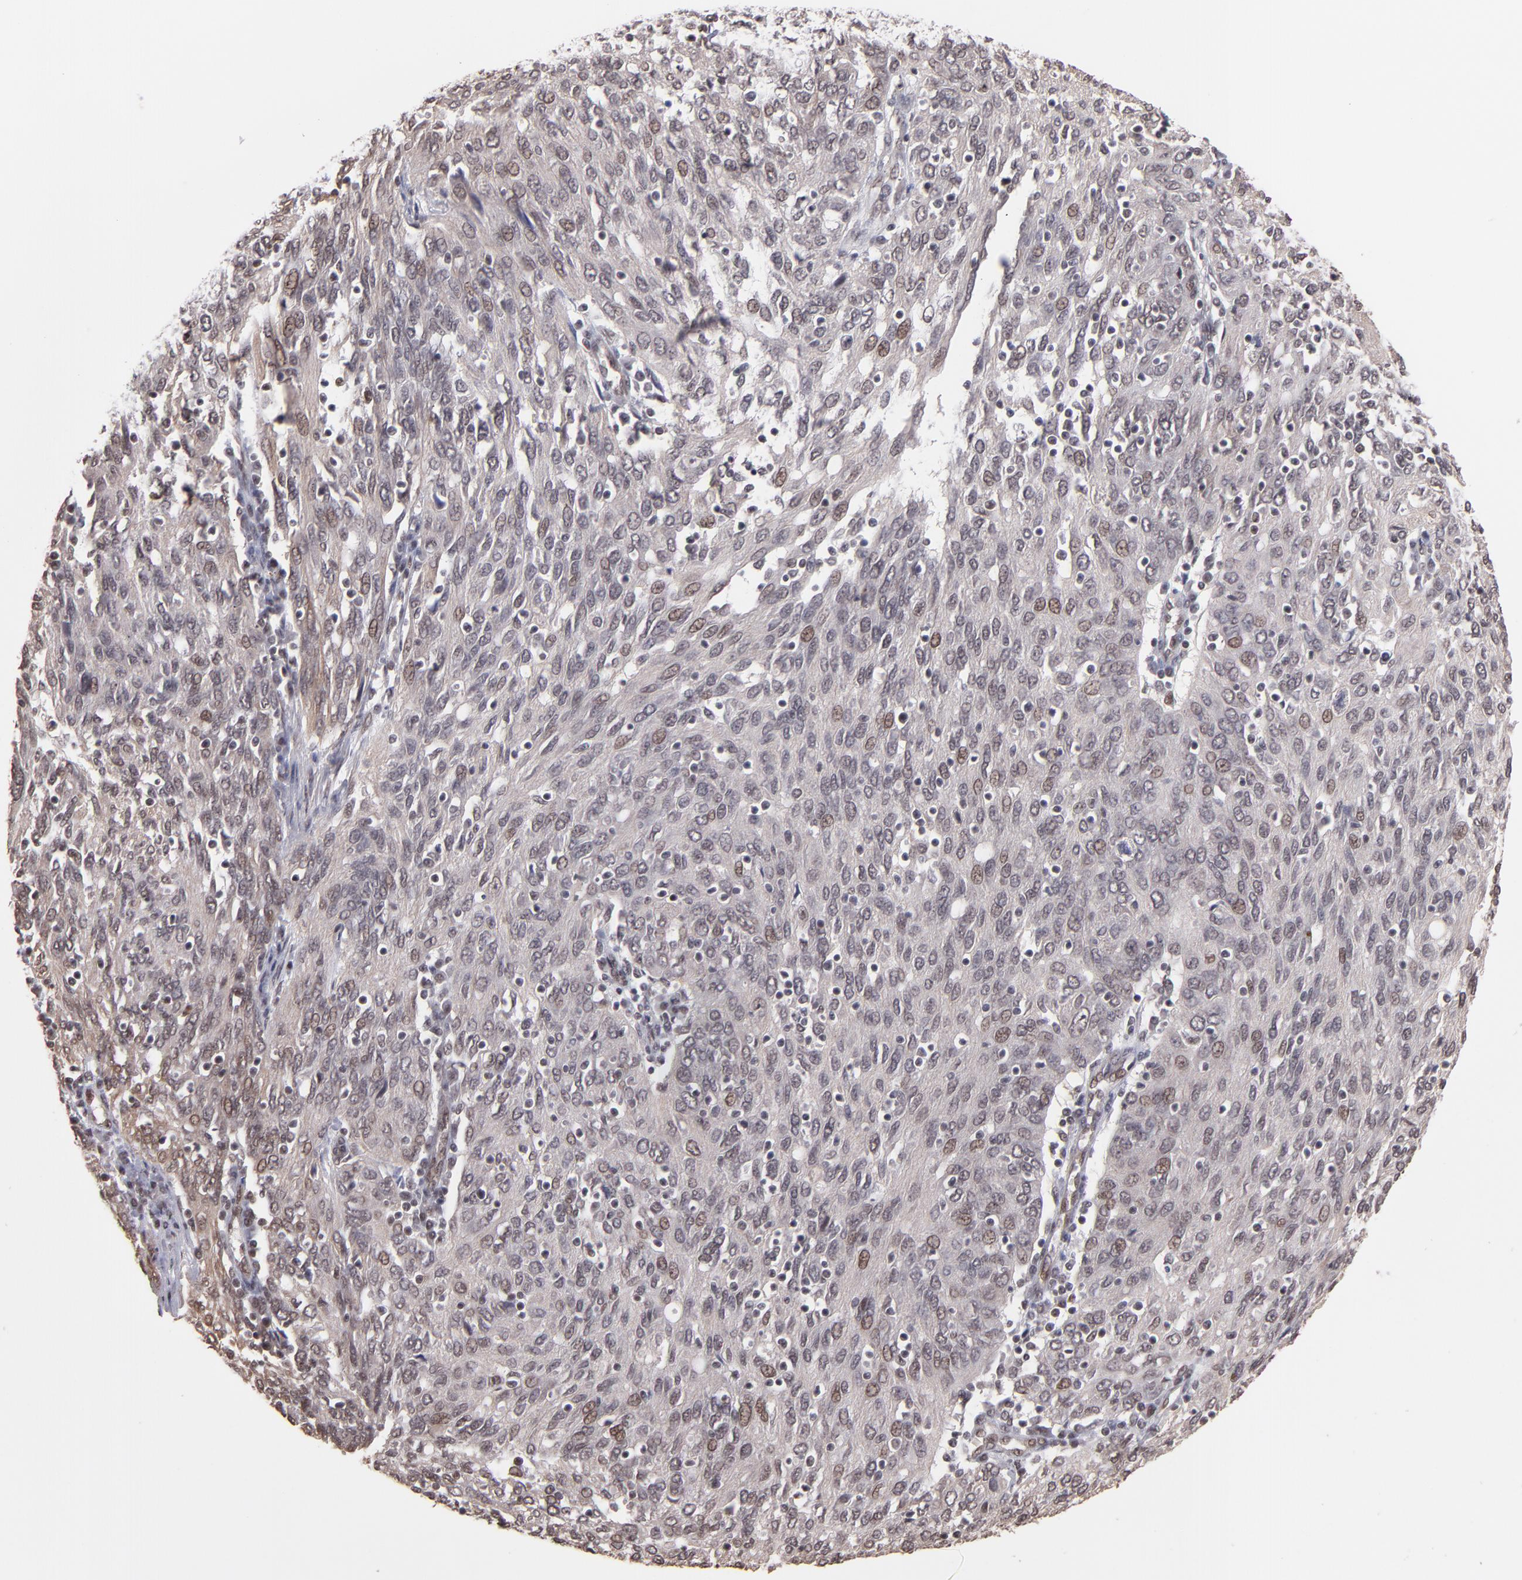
{"staining": {"intensity": "weak", "quantity": "<25%", "location": "nuclear"}, "tissue": "ovarian cancer", "cell_type": "Tumor cells", "image_type": "cancer", "snomed": [{"axis": "morphology", "description": "Carcinoma, endometroid"}, {"axis": "topography", "description": "Ovary"}], "caption": "This is an immunohistochemistry (IHC) photomicrograph of human ovarian endometroid carcinoma. There is no staining in tumor cells.", "gene": "TERF2", "patient": {"sex": "female", "age": 50}}